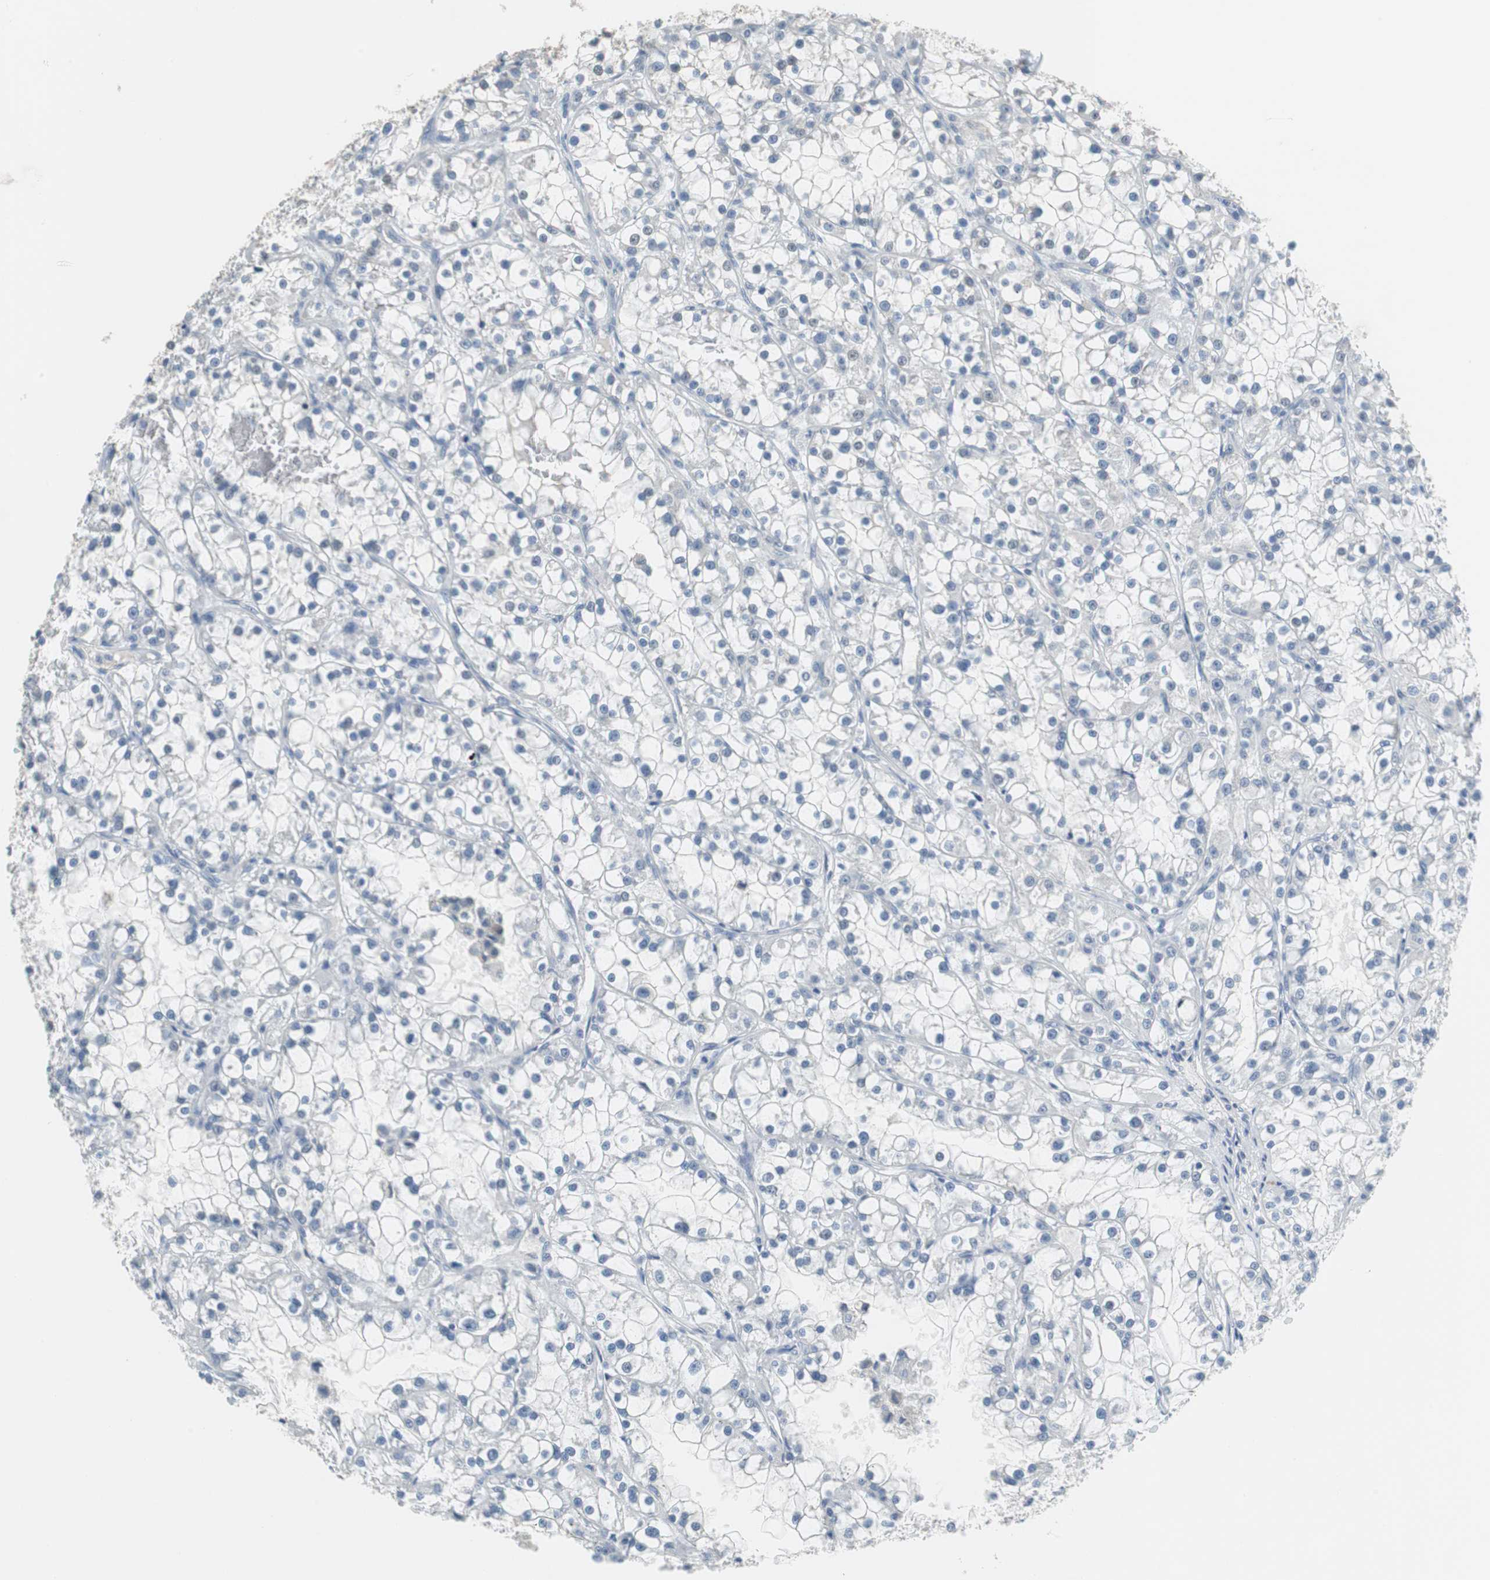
{"staining": {"intensity": "negative", "quantity": "none", "location": "none"}, "tissue": "renal cancer", "cell_type": "Tumor cells", "image_type": "cancer", "snomed": [{"axis": "morphology", "description": "Adenocarcinoma, NOS"}, {"axis": "topography", "description": "Kidney"}], "caption": "IHC image of human adenocarcinoma (renal) stained for a protein (brown), which reveals no positivity in tumor cells.", "gene": "MUC7", "patient": {"sex": "female", "age": 52}}